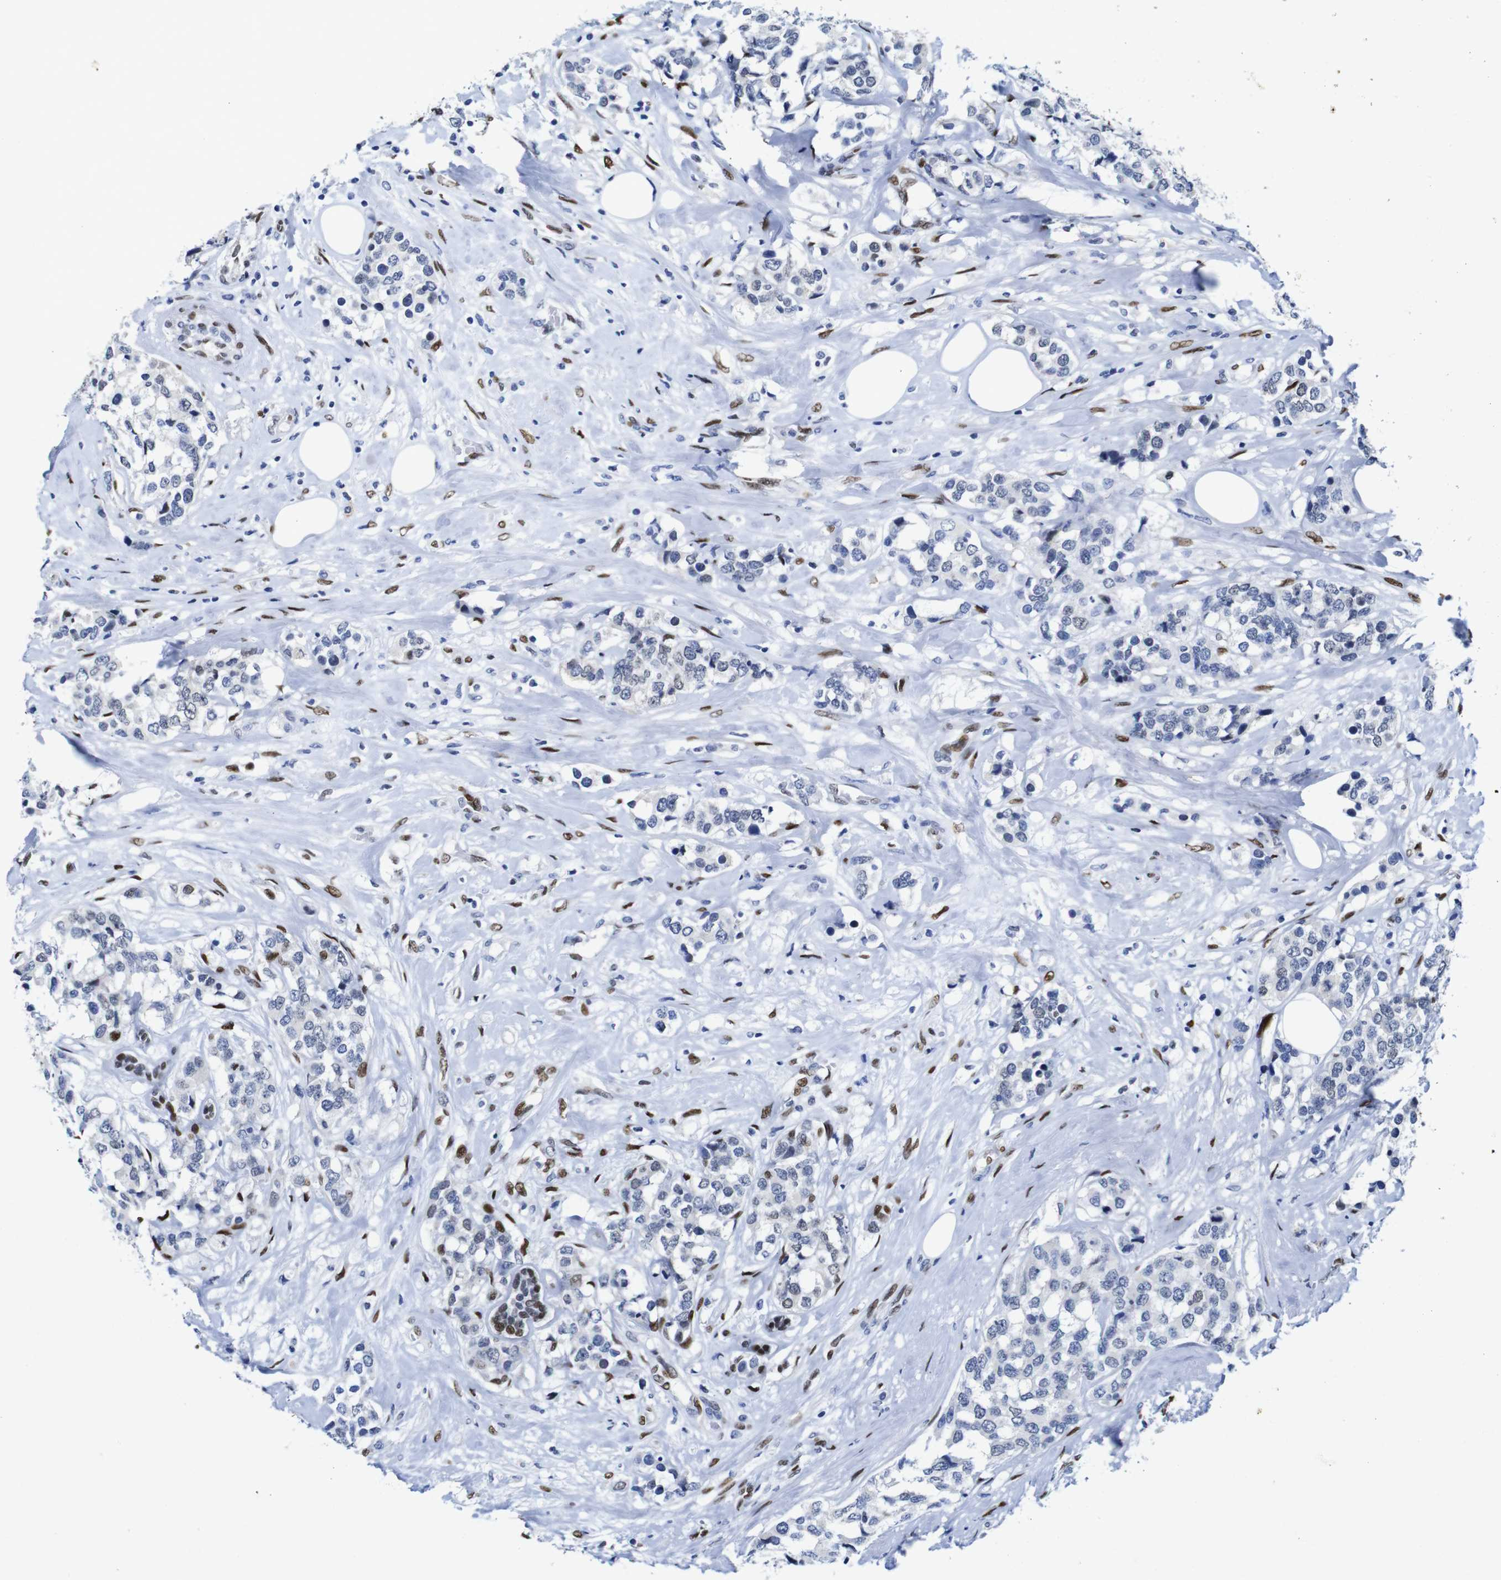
{"staining": {"intensity": "negative", "quantity": "none", "location": "none"}, "tissue": "breast cancer", "cell_type": "Tumor cells", "image_type": "cancer", "snomed": [{"axis": "morphology", "description": "Lobular carcinoma"}, {"axis": "topography", "description": "Breast"}], "caption": "Breast lobular carcinoma stained for a protein using IHC reveals no staining tumor cells.", "gene": "FOSL2", "patient": {"sex": "female", "age": 59}}